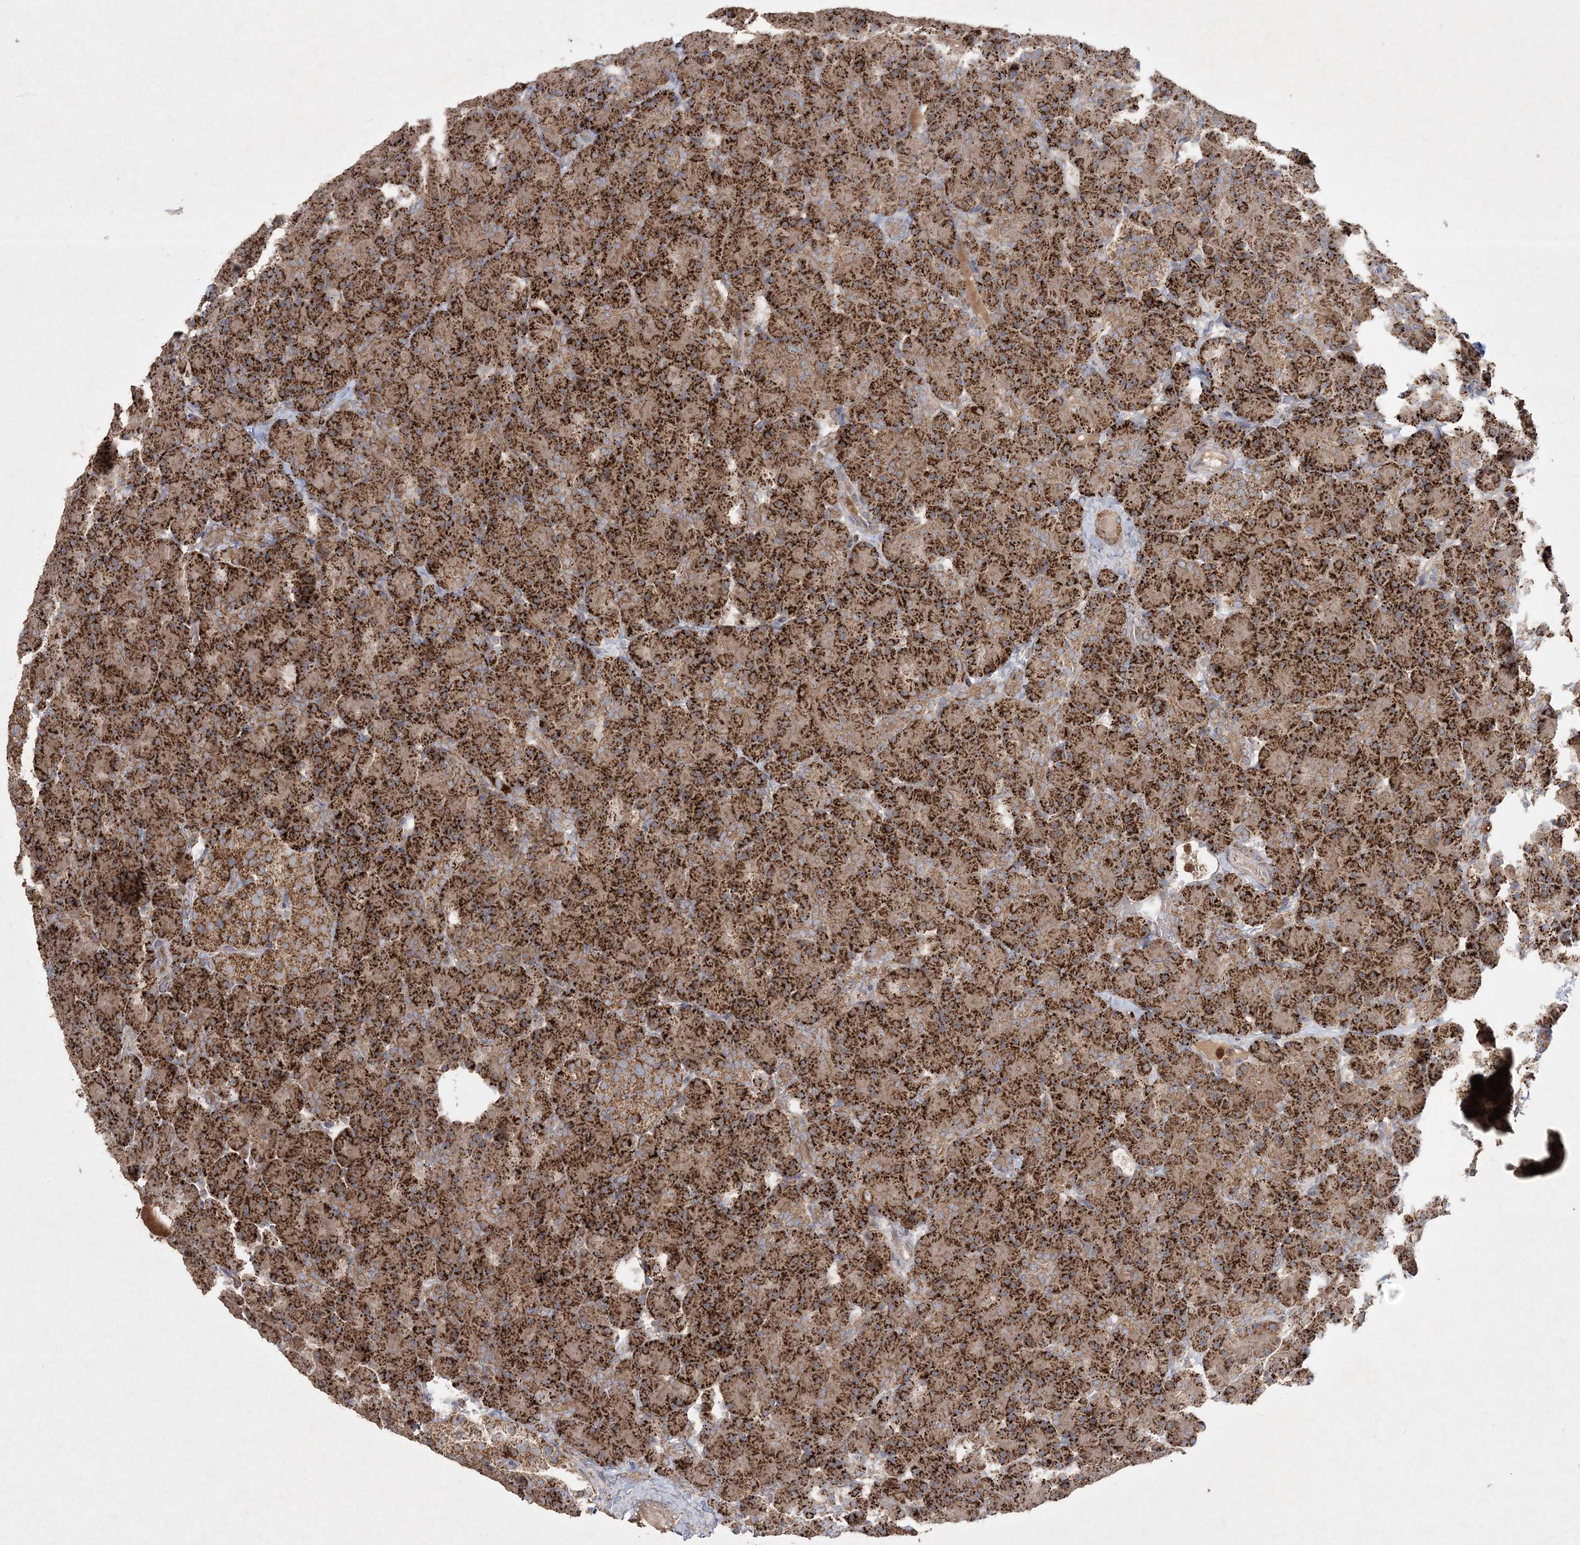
{"staining": {"intensity": "strong", "quantity": ">75%", "location": "cytoplasmic/membranous"}, "tissue": "pancreas", "cell_type": "Exocrine glandular cells", "image_type": "normal", "snomed": [{"axis": "morphology", "description": "Normal tissue, NOS"}, {"axis": "topography", "description": "Pancreas"}], "caption": "A brown stain highlights strong cytoplasmic/membranous positivity of a protein in exocrine glandular cells of normal human pancreas. (Brightfield microscopy of DAB IHC at high magnification).", "gene": "LRPPRC", "patient": {"sex": "female", "age": 43}}